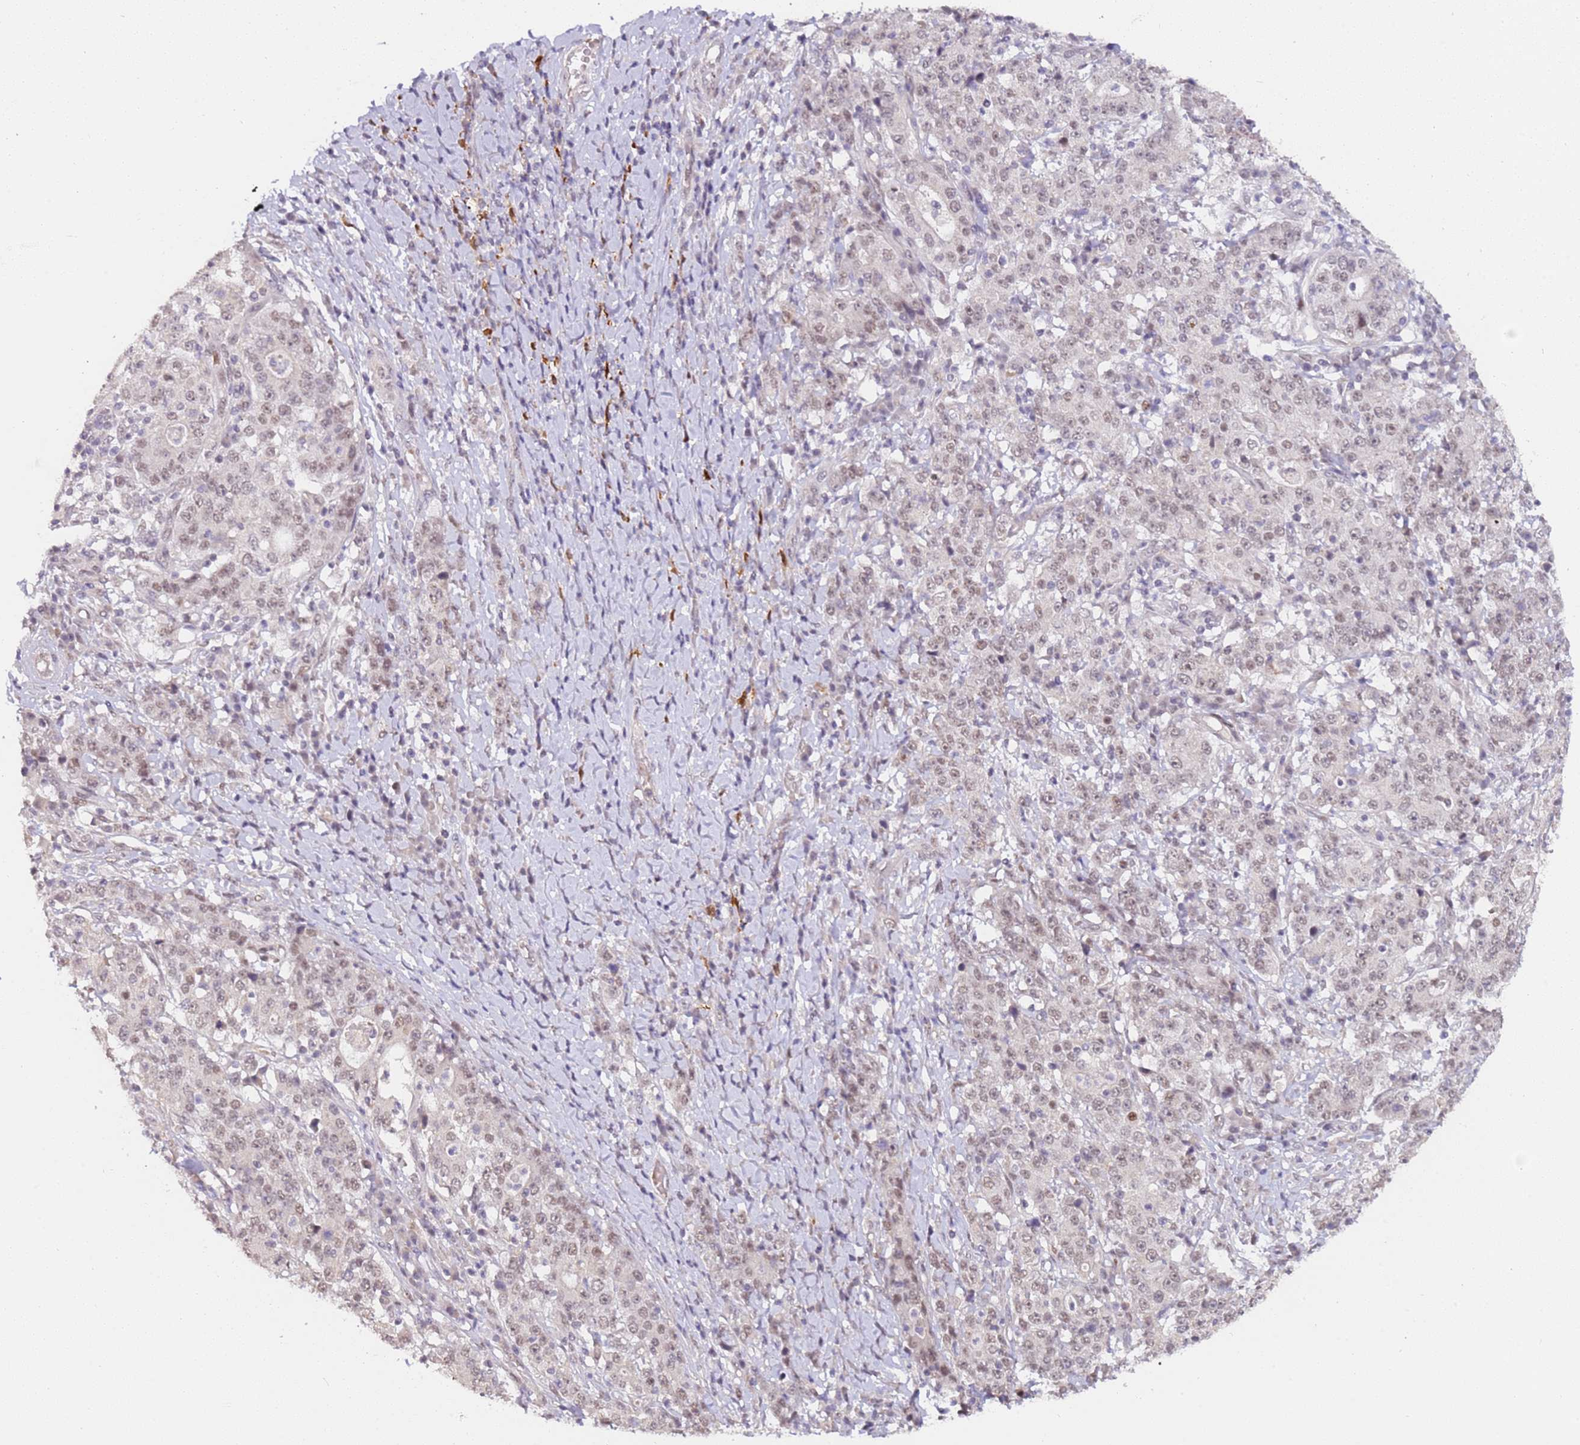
{"staining": {"intensity": "weak", "quantity": "25%-75%", "location": "nuclear"}, "tissue": "stomach cancer", "cell_type": "Tumor cells", "image_type": "cancer", "snomed": [{"axis": "morphology", "description": "Normal tissue, NOS"}, {"axis": "morphology", "description": "Adenocarcinoma, NOS"}, {"axis": "topography", "description": "Stomach, upper"}, {"axis": "topography", "description": "Stomach"}], "caption": "Protein staining of adenocarcinoma (stomach) tissue exhibits weak nuclear staining in approximately 25%-75% of tumor cells.", "gene": "LGALSL", "patient": {"sex": "male", "age": 59}}